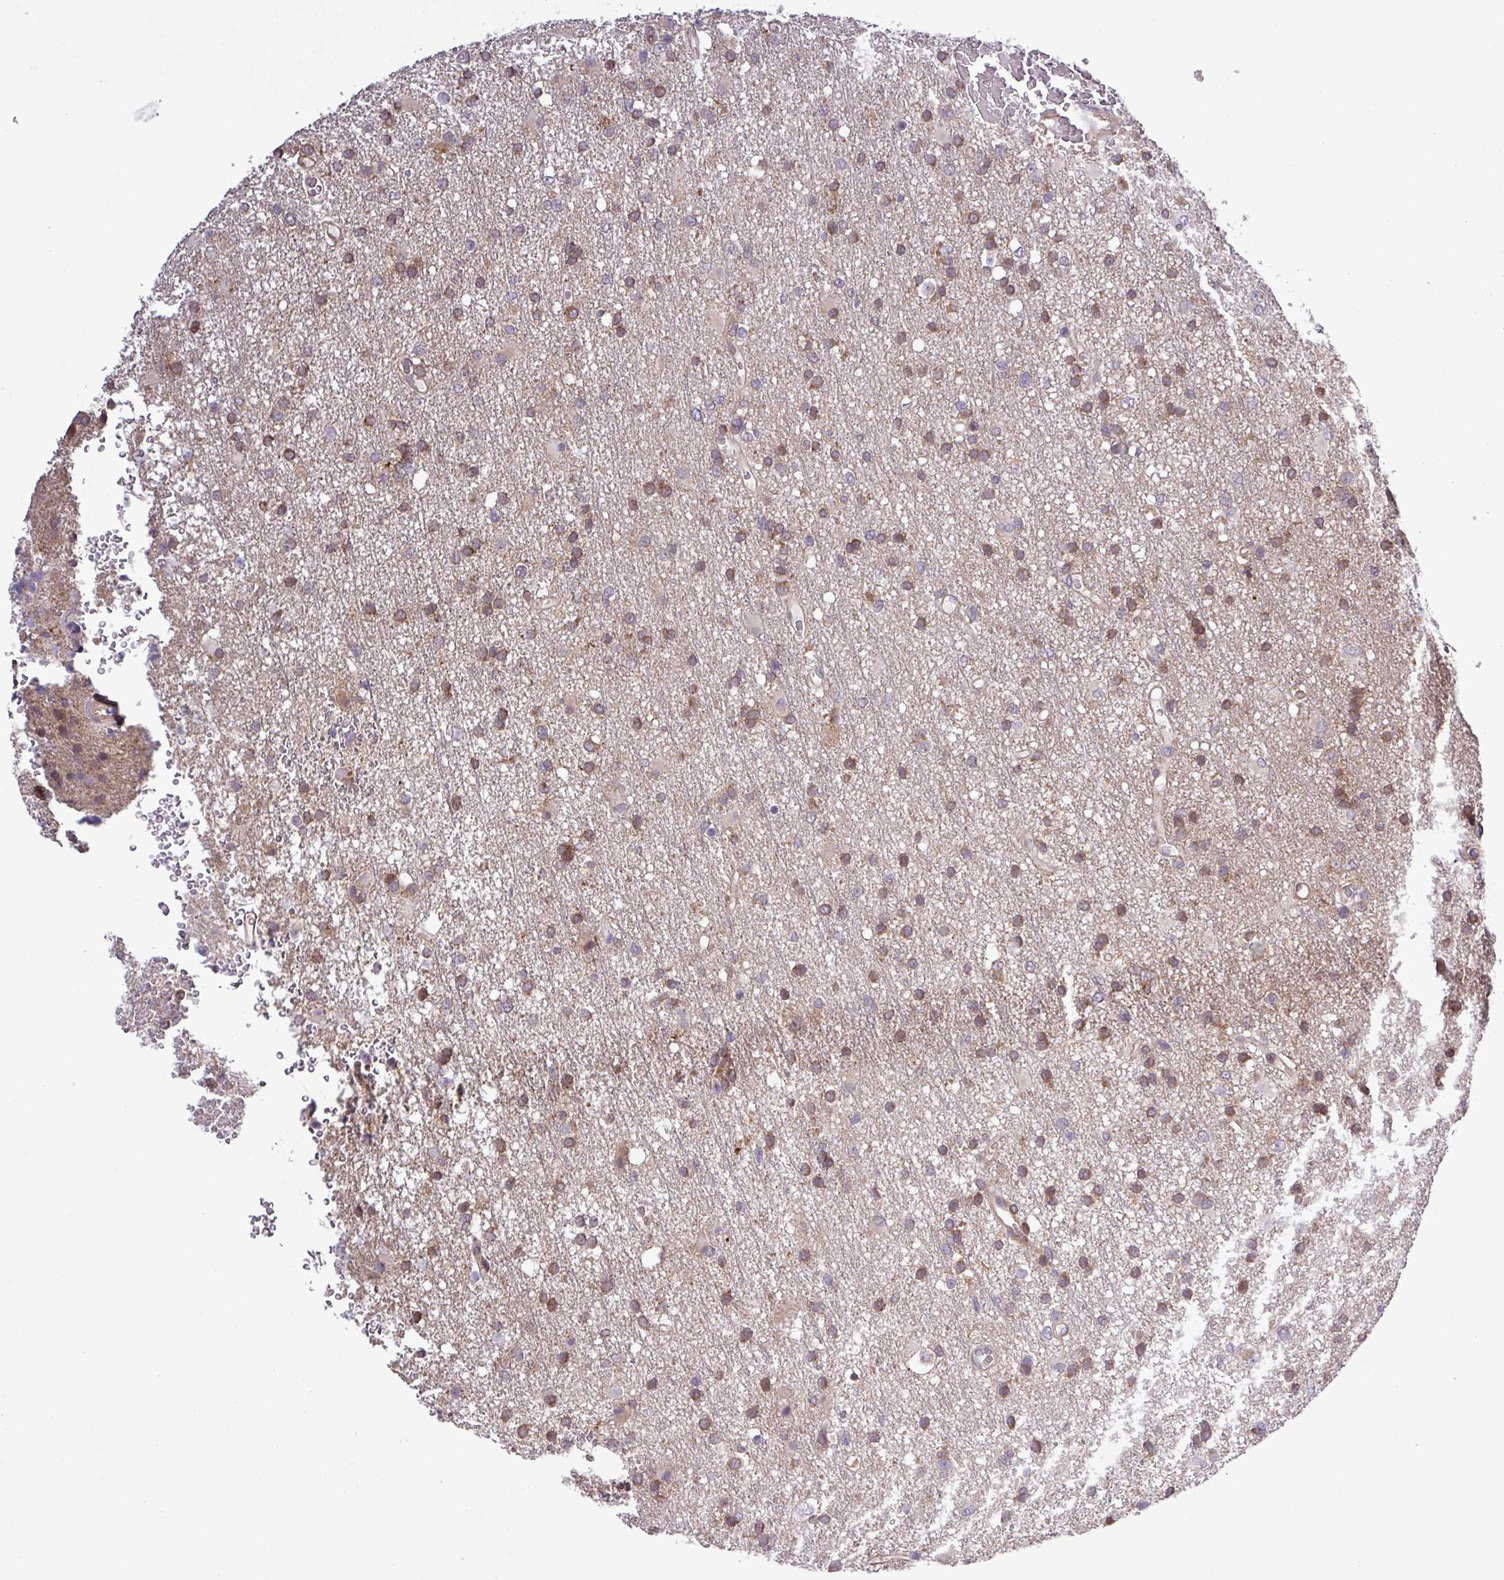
{"staining": {"intensity": "moderate", "quantity": ">75%", "location": "cytoplasmic/membranous,nuclear"}, "tissue": "glioma", "cell_type": "Tumor cells", "image_type": "cancer", "snomed": [{"axis": "morphology", "description": "Glioma, malignant, High grade"}, {"axis": "topography", "description": "Brain"}], "caption": "Immunohistochemical staining of malignant high-grade glioma reveals medium levels of moderate cytoplasmic/membranous and nuclear protein staining in approximately >75% of tumor cells.", "gene": "CARHSP1", "patient": {"sex": "female", "age": 74}}